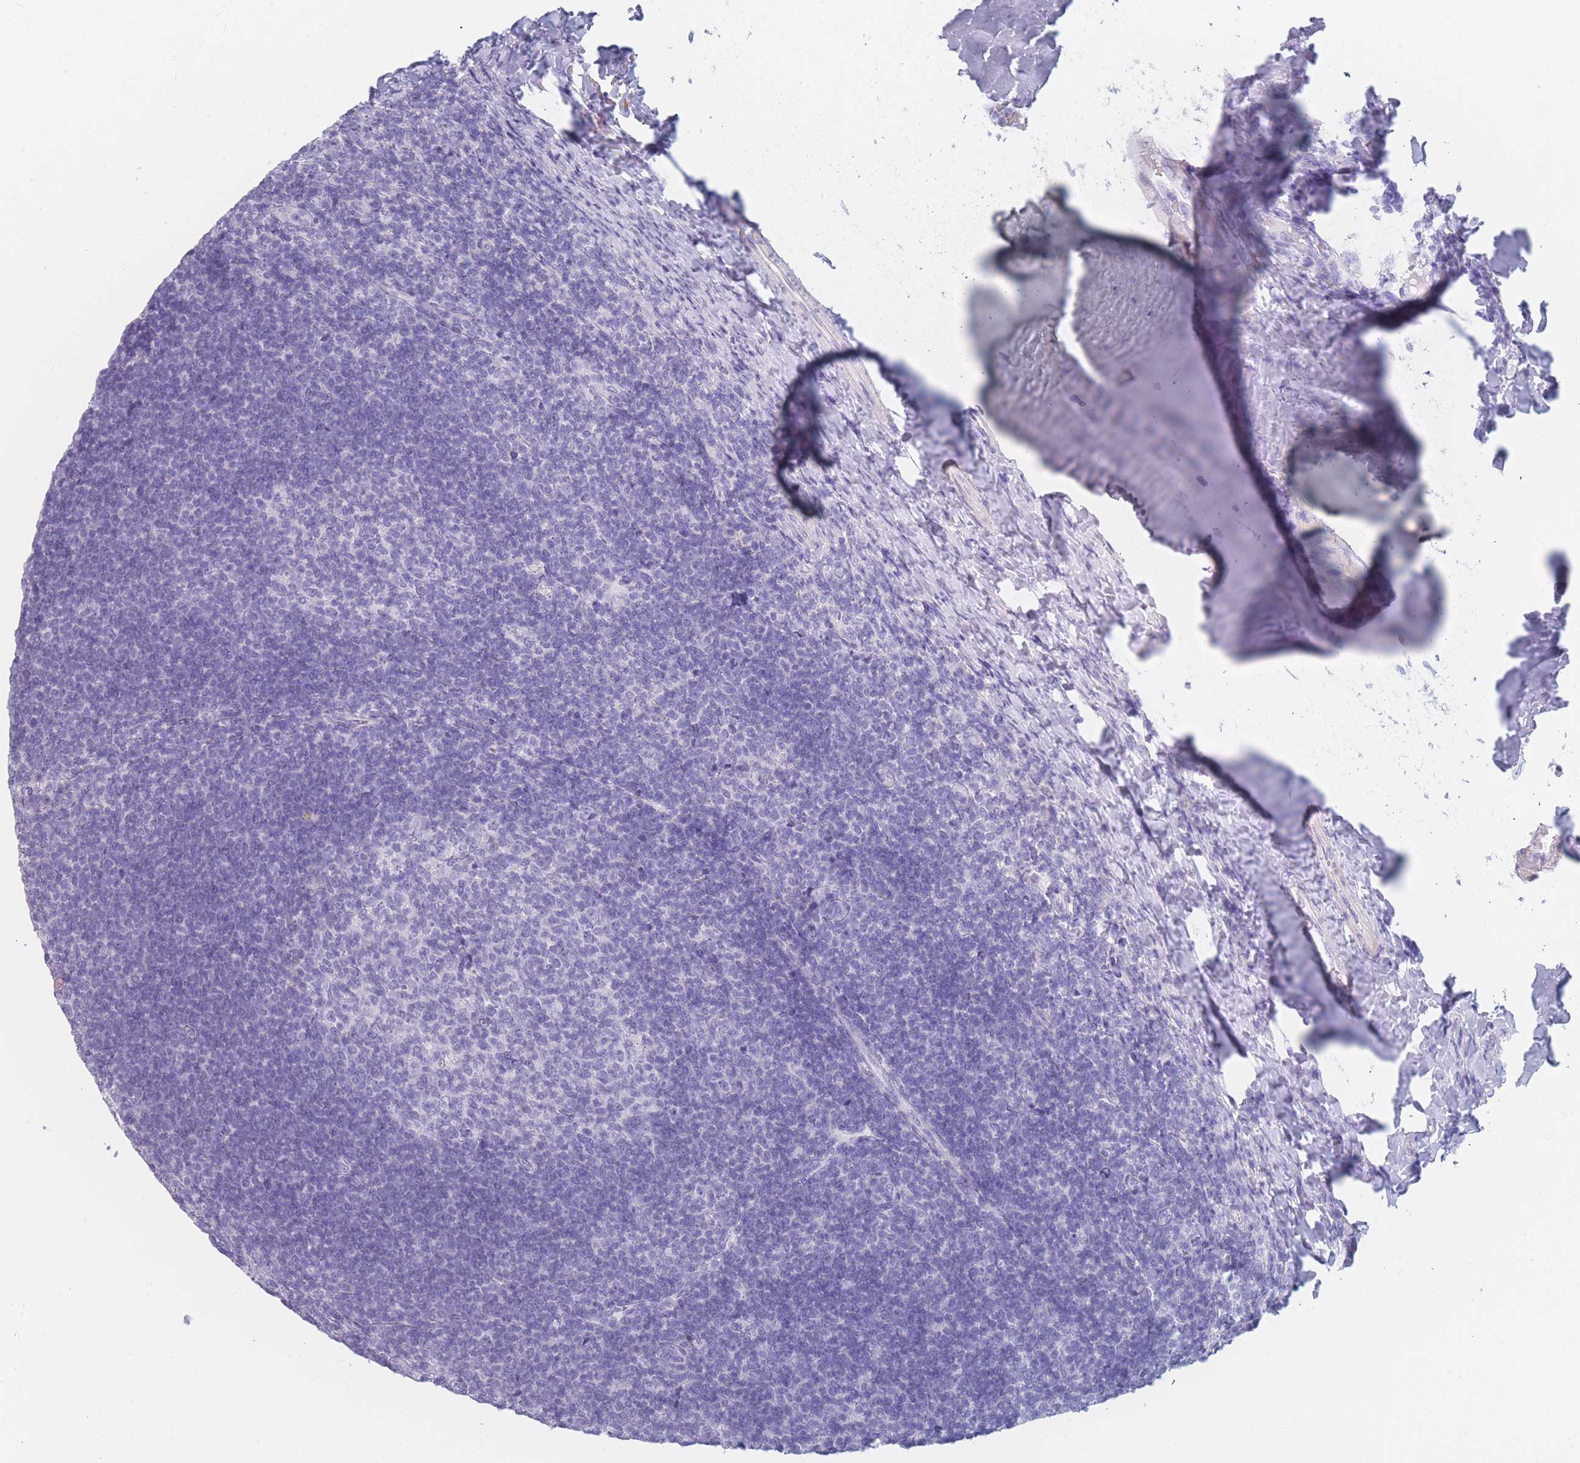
{"staining": {"intensity": "negative", "quantity": "none", "location": "none"}, "tissue": "tonsil", "cell_type": "Germinal center cells", "image_type": "normal", "snomed": [{"axis": "morphology", "description": "Normal tissue, NOS"}, {"axis": "topography", "description": "Tonsil"}], "caption": "Immunohistochemistry (IHC) image of normal tonsil: tonsil stained with DAB (3,3'-diaminobenzidine) displays no significant protein expression in germinal center cells.", "gene": "OR5D16", "patient": {"sex": "female", "age": 10}}